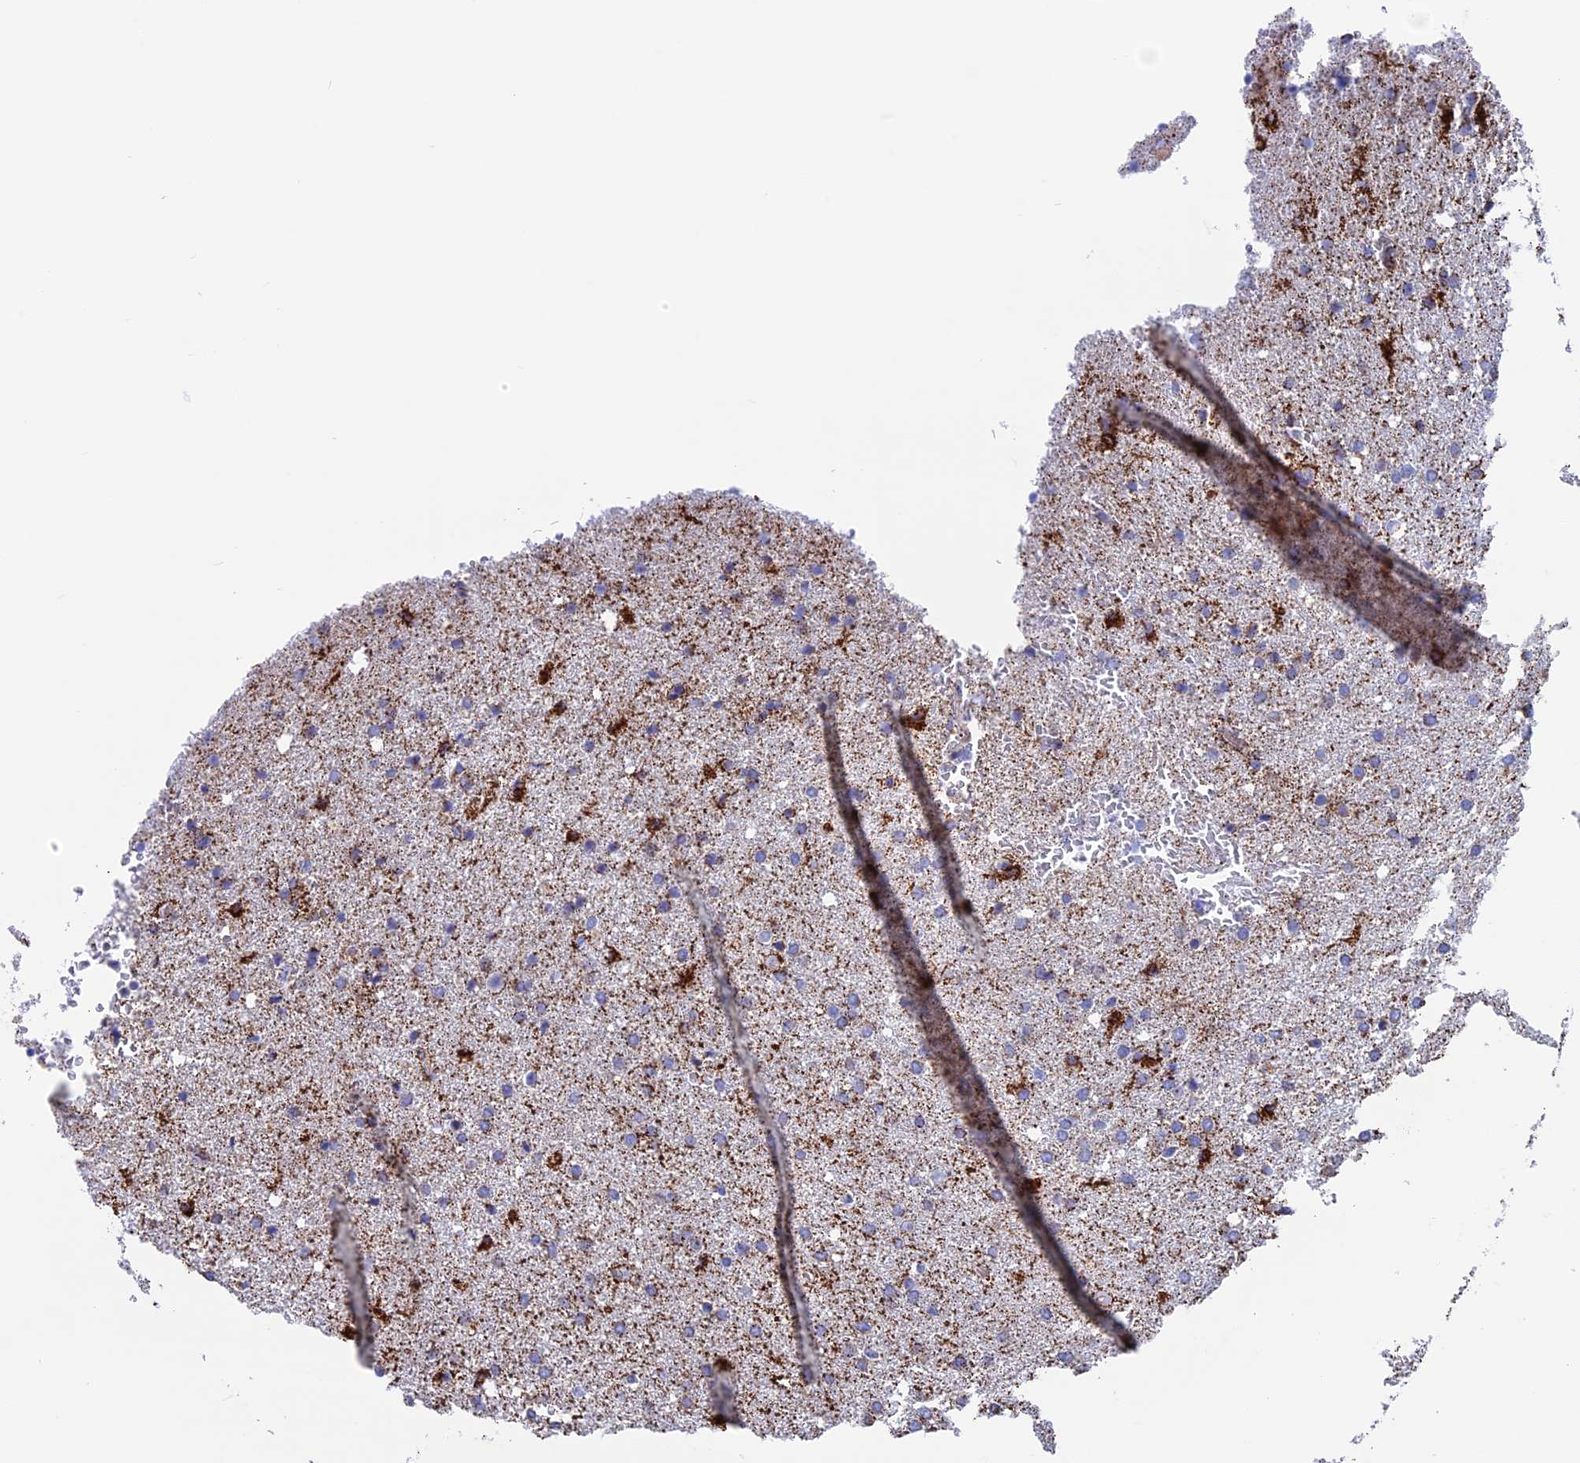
{"staining": {"intensity": "strong", "quantity": "<25%", "location": "cytoplasmic/membranous"}, "tissue": "glioma", "cell_type": "Tumor cells", "image_type": "cancer", "snomed": [{"axis": "morphology", "description": "Glioma, malignant, High grade"}, {"axis": "topography", "description": "Brain"}], "caption": "Immunohistochemical staining of human glioma shows medium levels of strong cytoplasmic/membranous protein expression in about <25% of tumor cells.", "gene": "WDR83", "patient": {"sex": "male", "age": 72}}